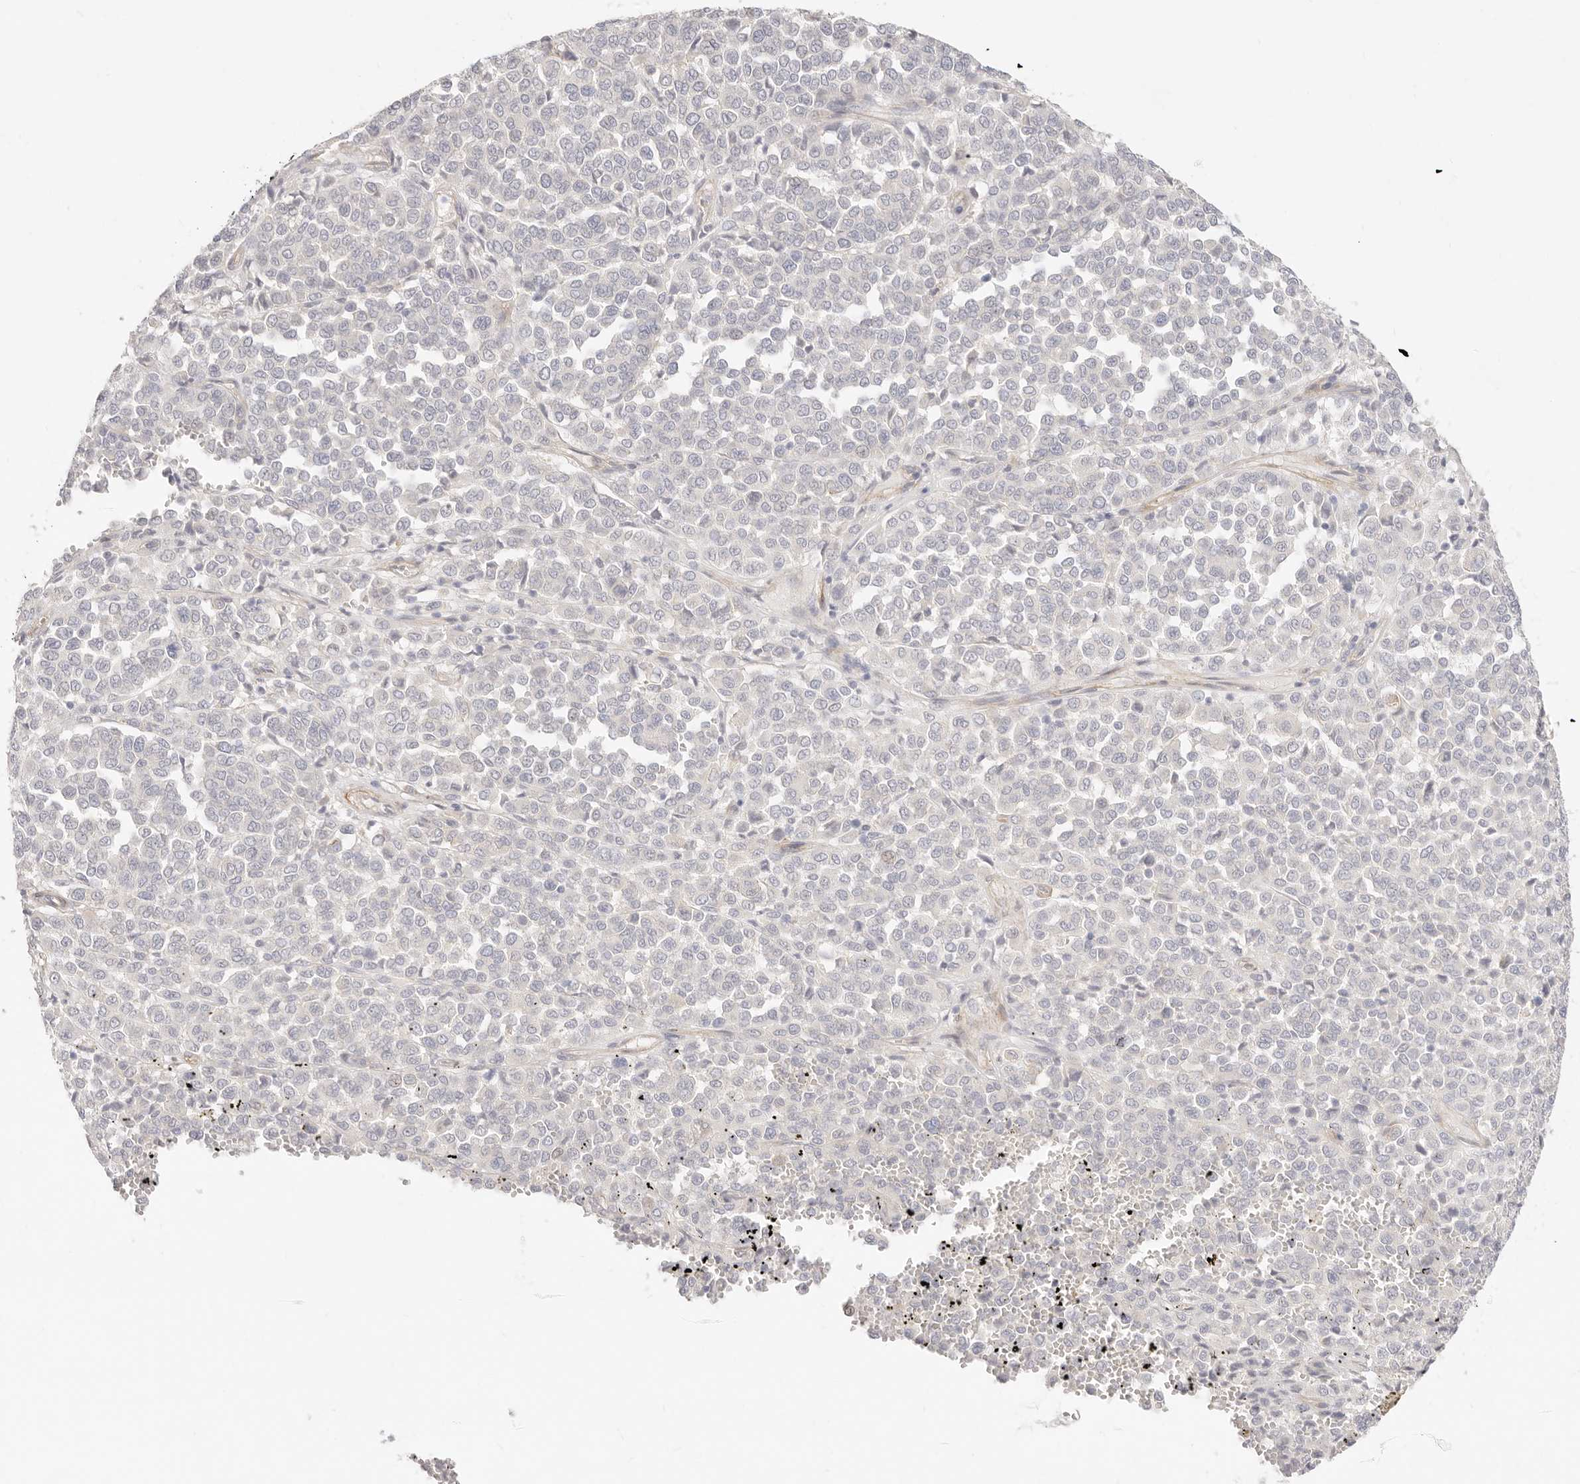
{"staining": {"intensity": "negative", "quantity": "none", "location": "none"}, "tissue": "melanoma", "cell_type": "Tumor cells", "image_type": "cancer", "snomed": [{"axis": "morphology", "description": "Malignant melanoma, Metastatic site"}, {"axis": "topography", "description": "Pancreas"}], "caption": "This is an immunohistochemistry (IHC) micrograph of melanoma. There is no positivity in tumor cells.", "gene": "UBXN10", "patient": {"sex": "female", "age": 30}}